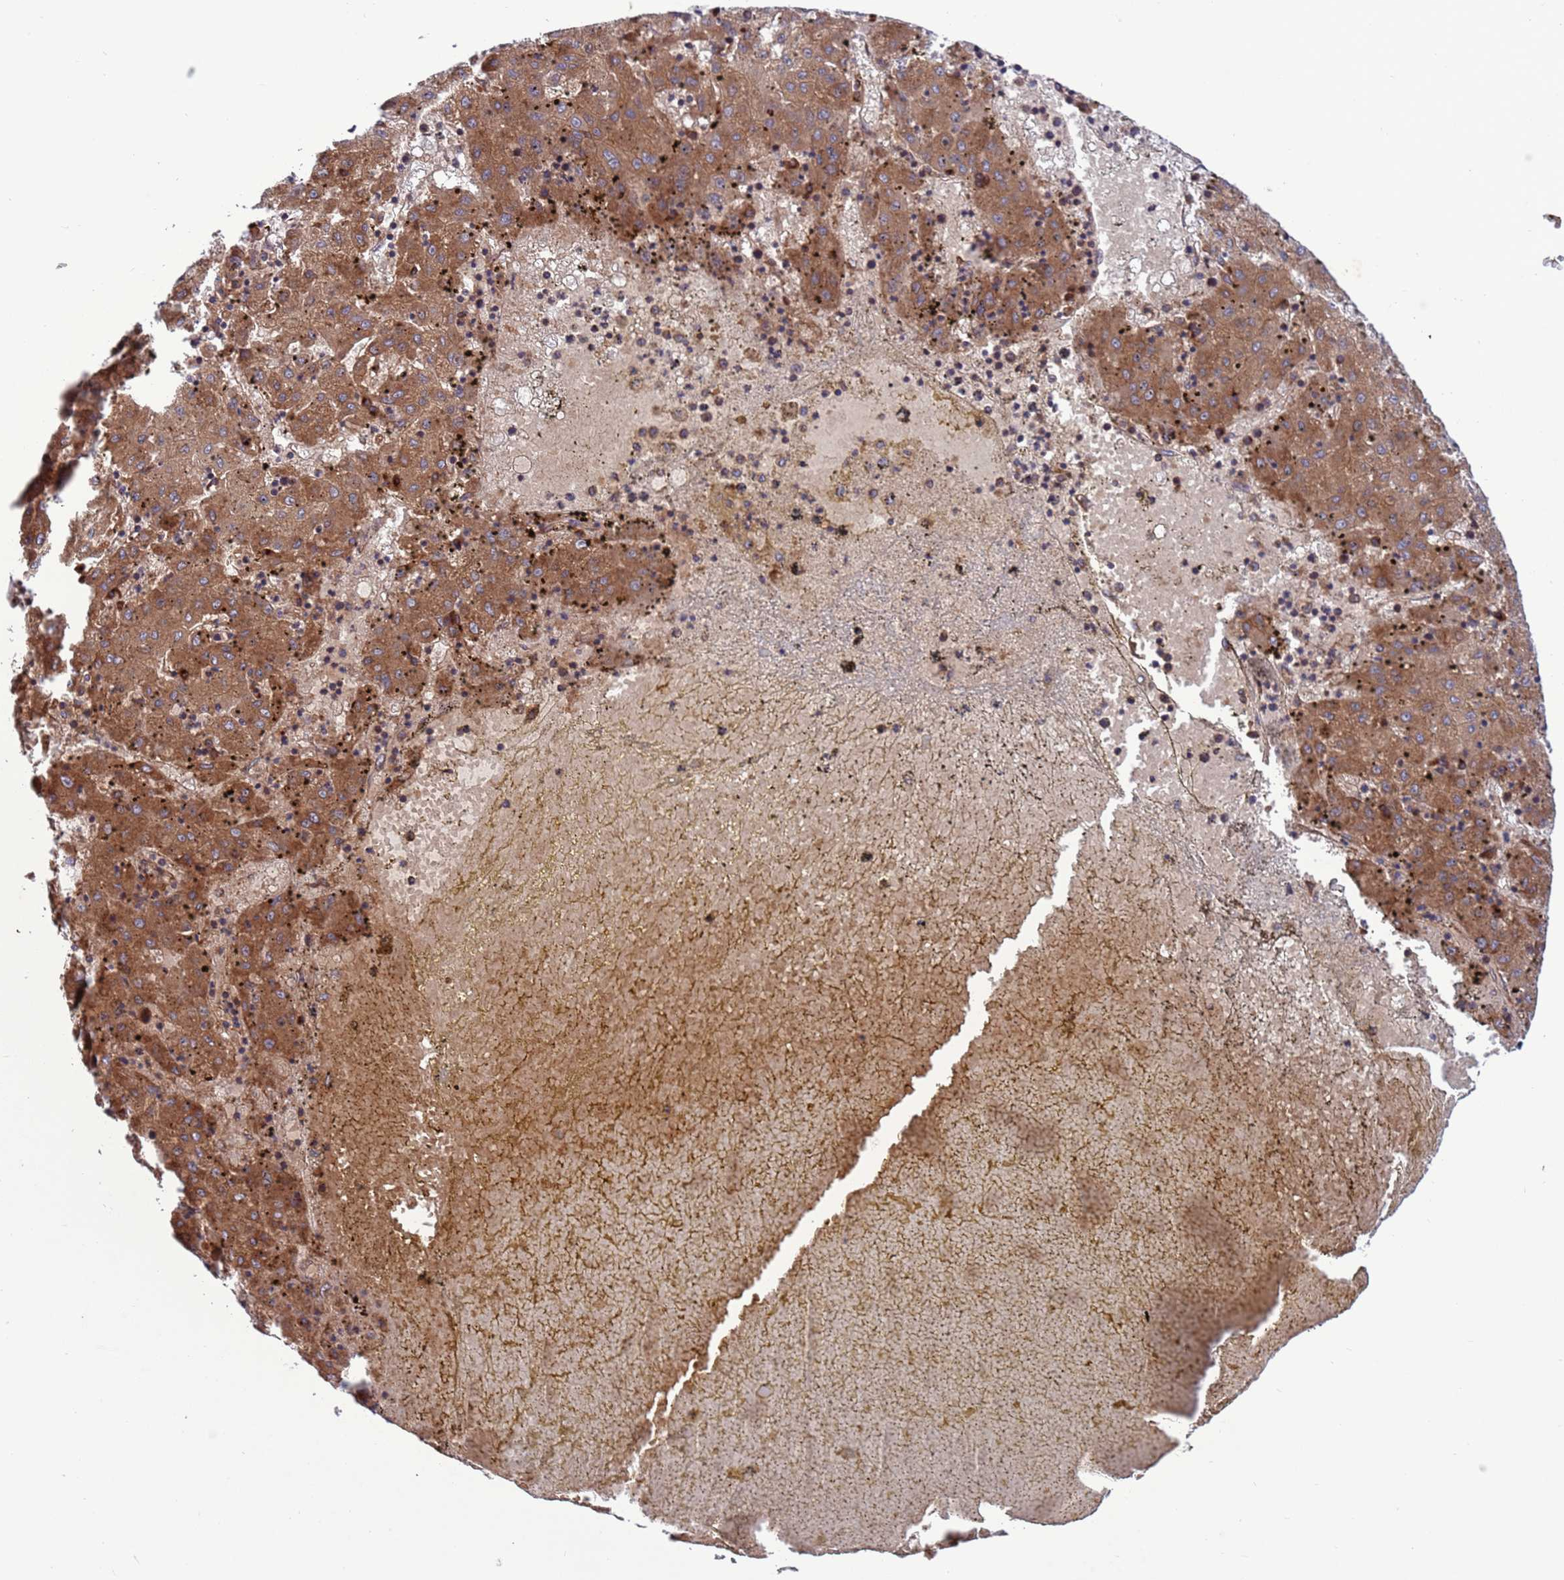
{"staining": {"intensity": "moderate", "quantity": ">75%", "location": "cytoplasmic/membranous"}, "tissue": "liver cancer", "cell_type": "Tumor cells", "image_type": "cancer", "snomed": [{"axis": "morphology", "description": "Carcinoma, Hepatocellular, NOS"}, {"axis": "topography", "description": "Liver"}], "caption": "Human liver cancer stained with a protein marker displays moderate staining in tumor cells.", "gene": "ZC3HAV1", "patient": {"sex": "male", "age": 72}}